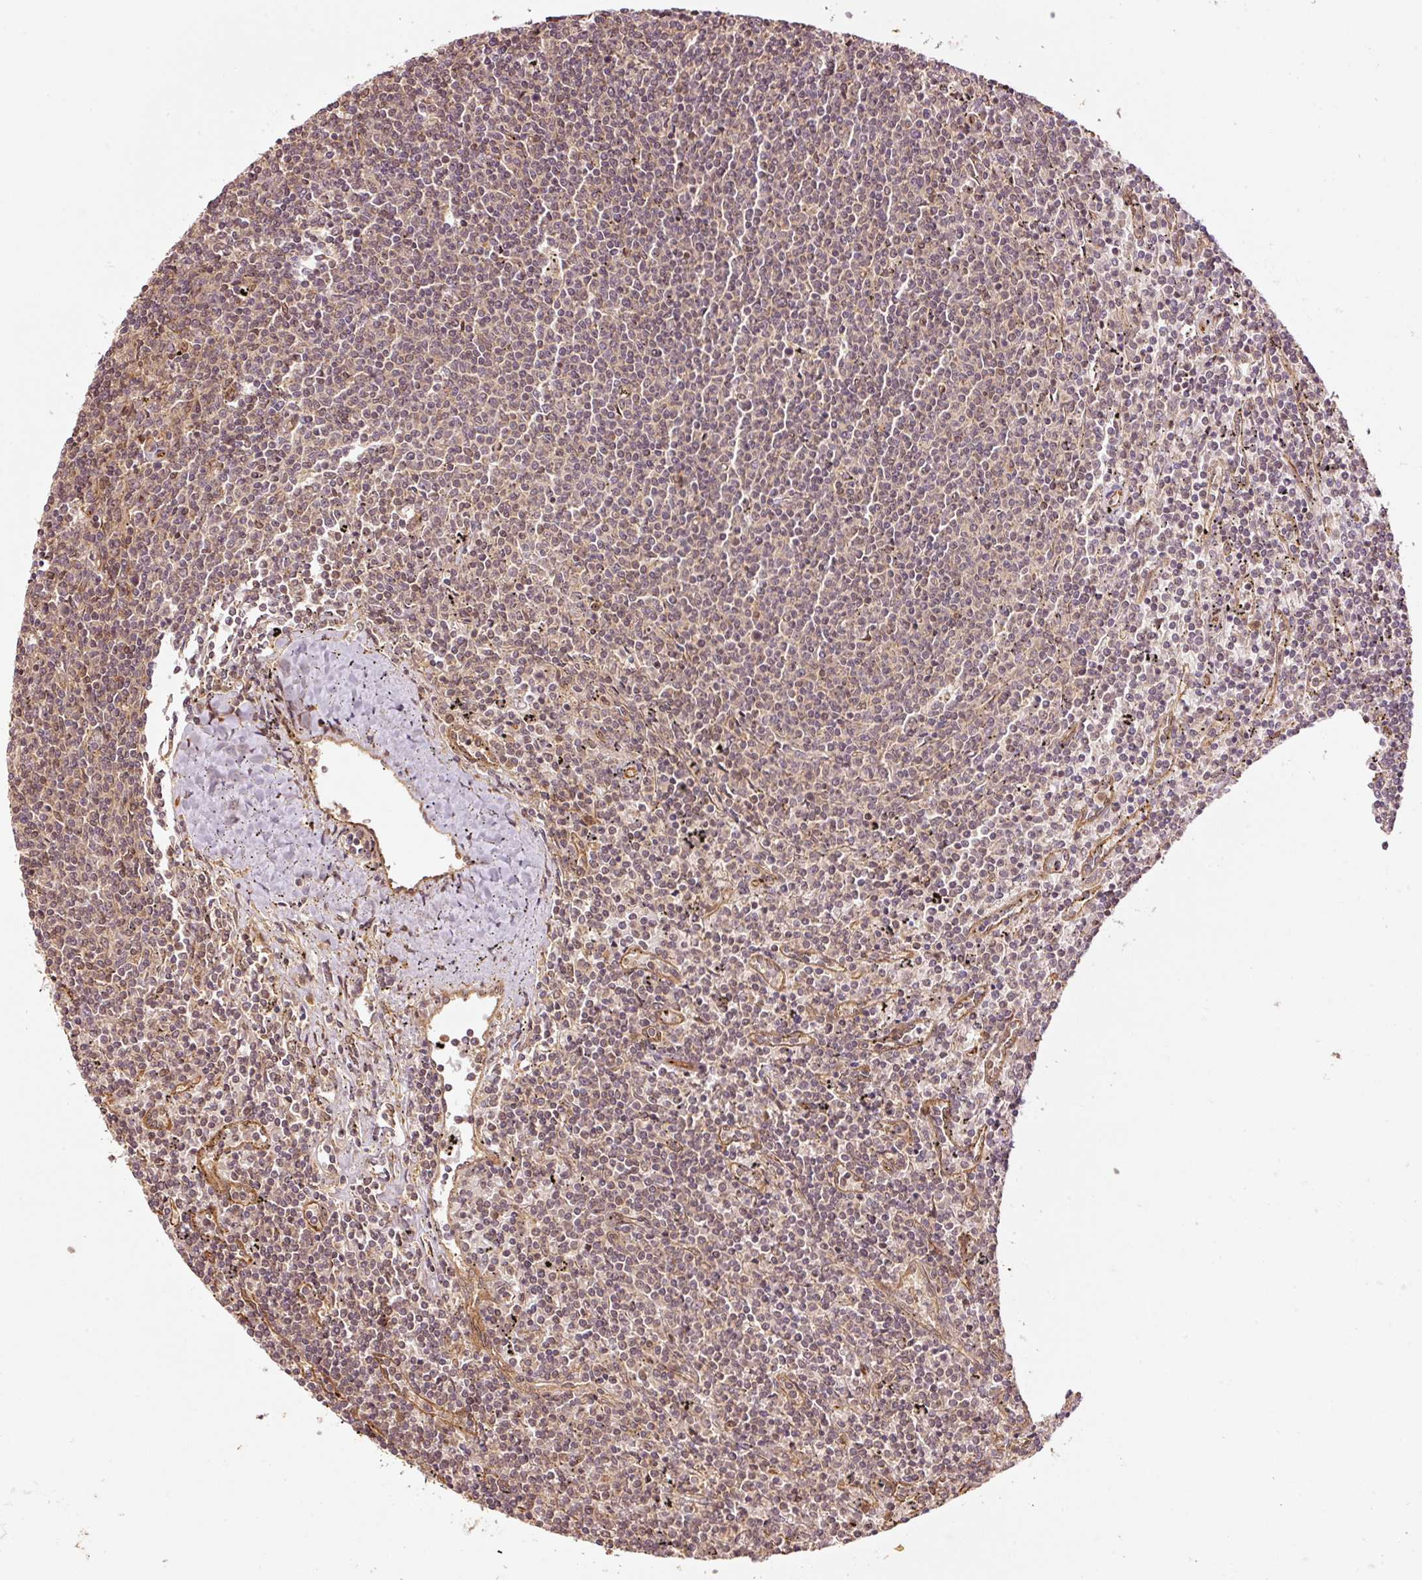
{"staining": {"intensity": "negative", "quantity": "none", "location": "none"}, "tissue": "lymphoma", "cell_type": "Tumor cells", "image_type": "cancer", "snomed": [{"axis": "morphology", "description": "Malignant lymphoma, non-Hodgkin's type, Low grade"}, {"axis": "topography", "description": "Spleen"}], "caption": "This is an immunohistochemistry (IHC) photomicrograph of human malignant lymphoma, non-Hodgkin's type (low-grade). There is no positivity in tumor cells.", "gene": "OXER1", "patient": {"sex": "female", "age": 50}}